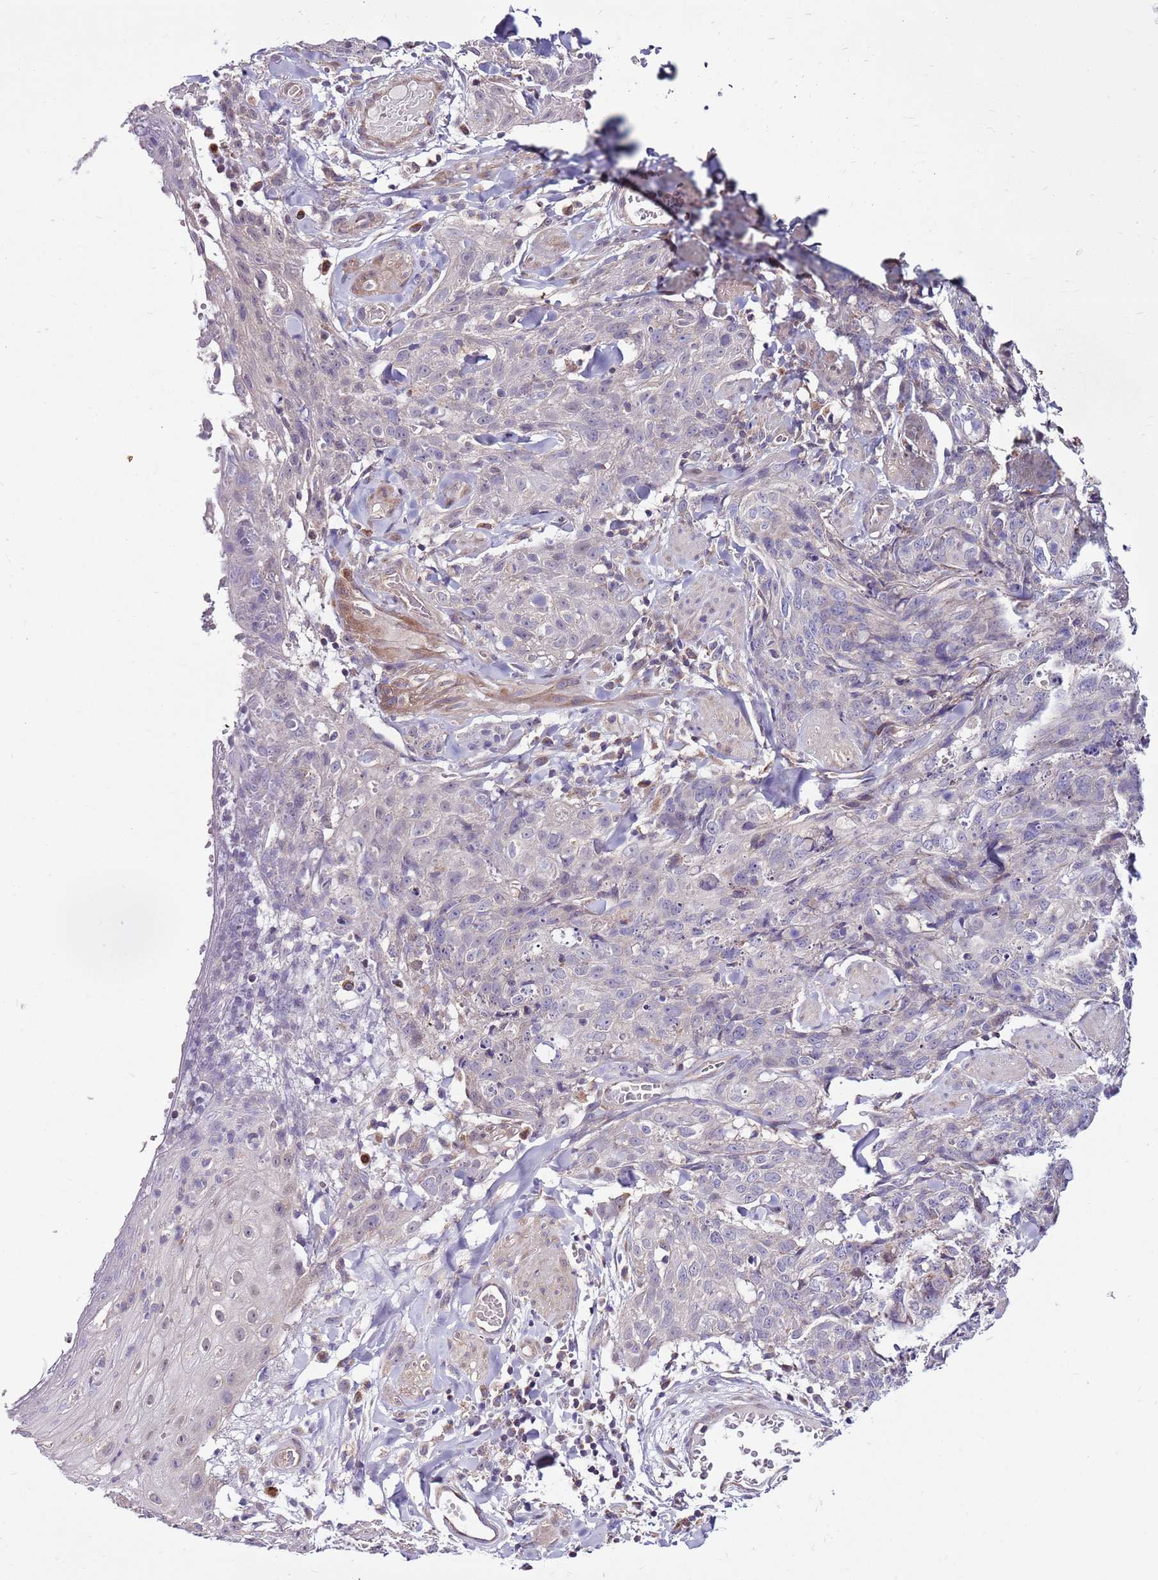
{"staining": {"intensity": "negative", "quantity": "none", "location": "none"}, "tissue": "skin cancer", "cell_type": "Tumor cells", "image_type": "cancer", "snomed": [{"axis": "morphology", "description": "Squamous cell carcinoma, NOS"}, {"axis": "topography", "description": "Skin"}, {"axis": "topography", "description": "Vulva"}], "caption": "Immunohistochemistry image of neoplastic tissue: squamous cell carcinoma (skin) stained with DAB displays no significant protein expression in tumor cells. Brightfield microscopy of immunohistochemistry (IHC) stained with DAB (3,3'-diaminobenzidine) (brown) and hematoxylin (blue), captured at high magnification.", "gene": "SMG1", "patient": {"sex": "female", "age": 85}}